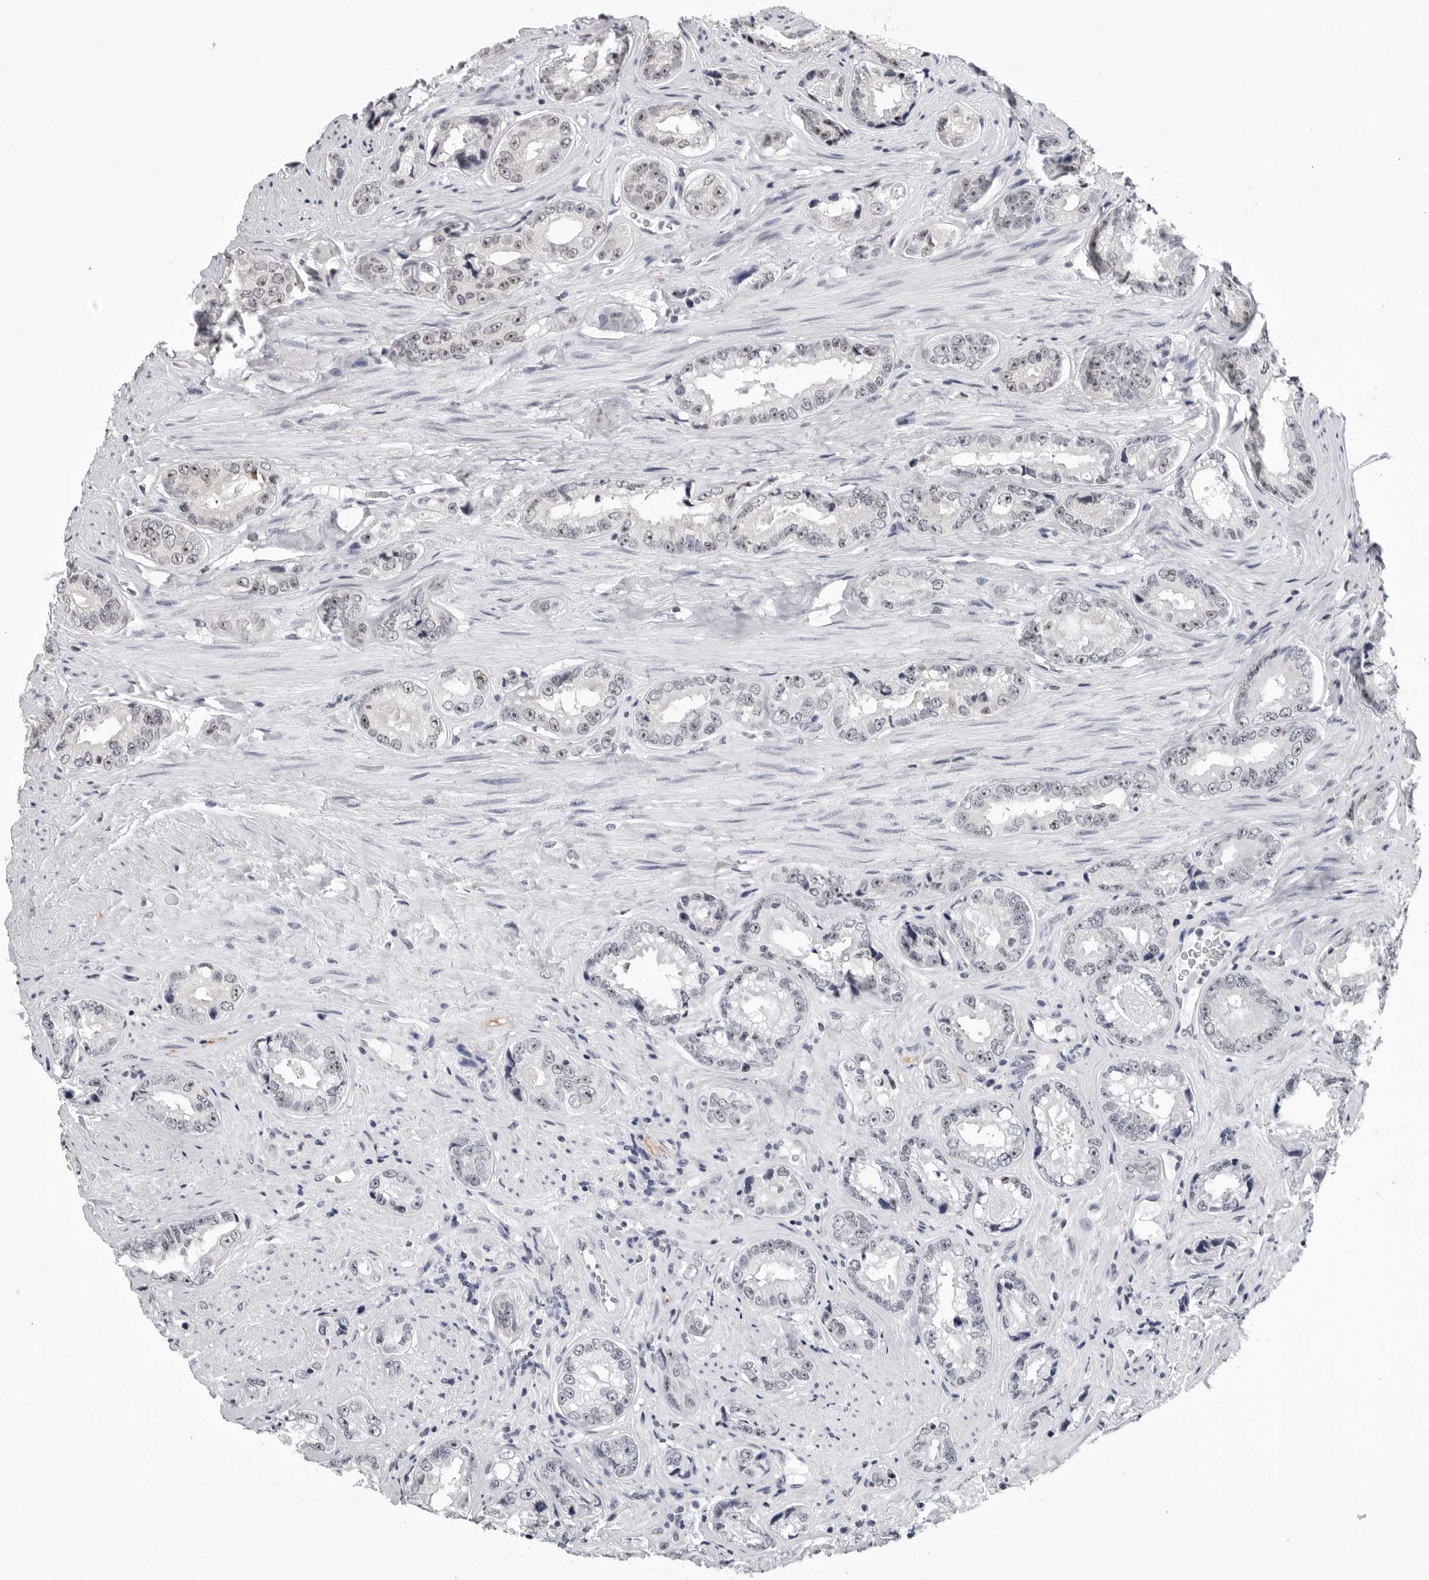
{"staining": {"intensity": "negative", "quantity": "none", "location": "none"}, "tissue": "prostate cancer", "cell_type": "Tumor cells", "image_type": "cancer", "snomed": [{"axis": "morphology", "description": "Adenocarcinoma, High grade"}, {"axis": "topography", "description": "Prostate"}], "caption": "The image shows no significant staining in tumor cells of prostate high-grade adenocarcinoma.", "gene": "GNL2", "patient": {"sex": "male", "age": 61}}